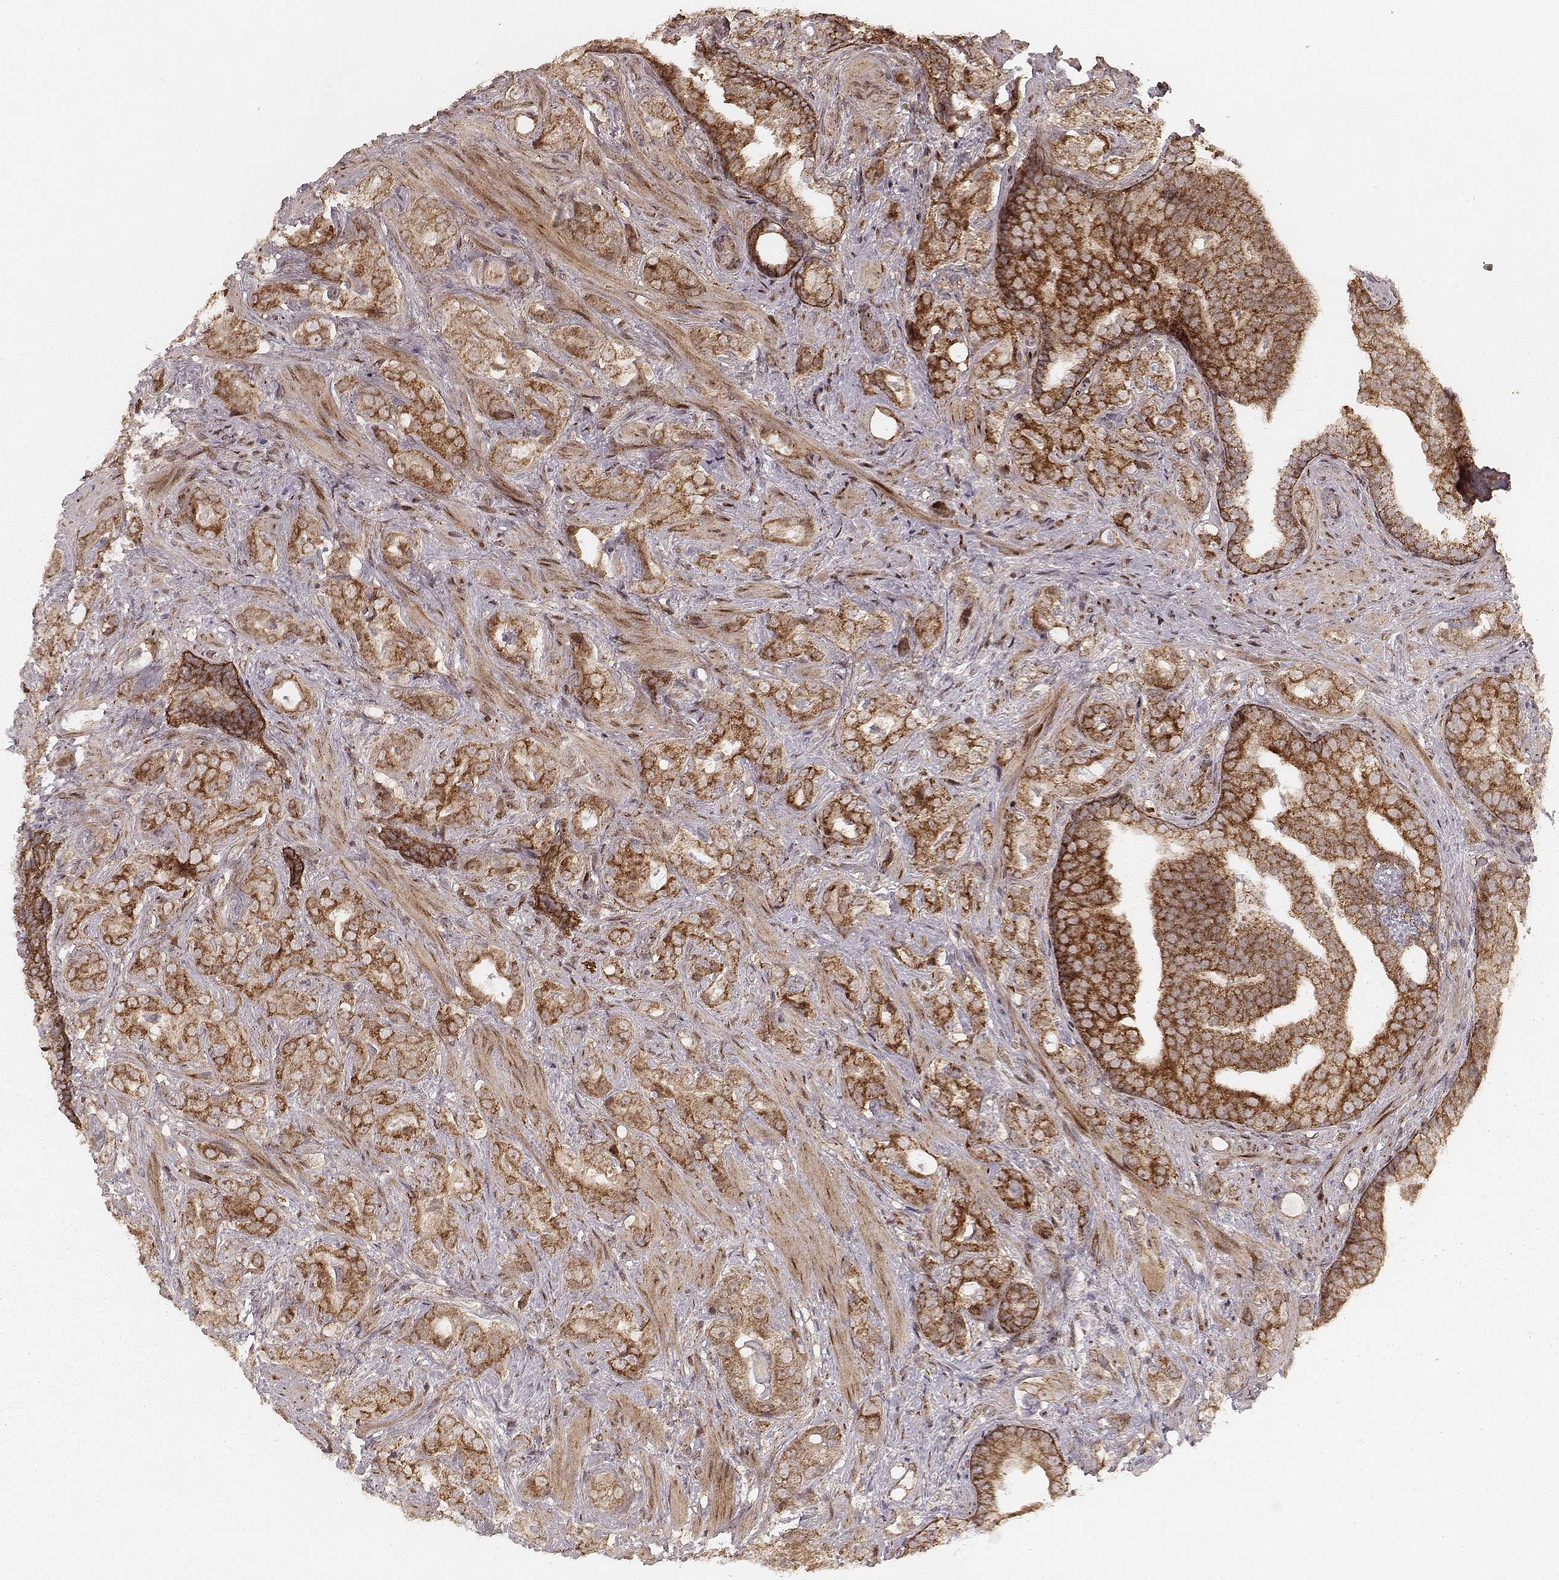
{"staining": {"intensity": "moderate", "quantity": ">75%", "location": "cytoplasmic/membranous"}, "tissue": "prostate cancer", "cell_type": "Tumor cells", "image_type": "cancer", "snomed": [{"axis": "morphology", "description": "Adenocarcinoma, NOS"}, {"axis": "topography", "description": "Prostate"}], "caption": "An image of human prostate cancer stained for a protein displays moderate cytoplasmic/membranous brown staining in tumor cells.", "gene": "NDUFA7", "patient": {"sex": "male", "age": 57}}